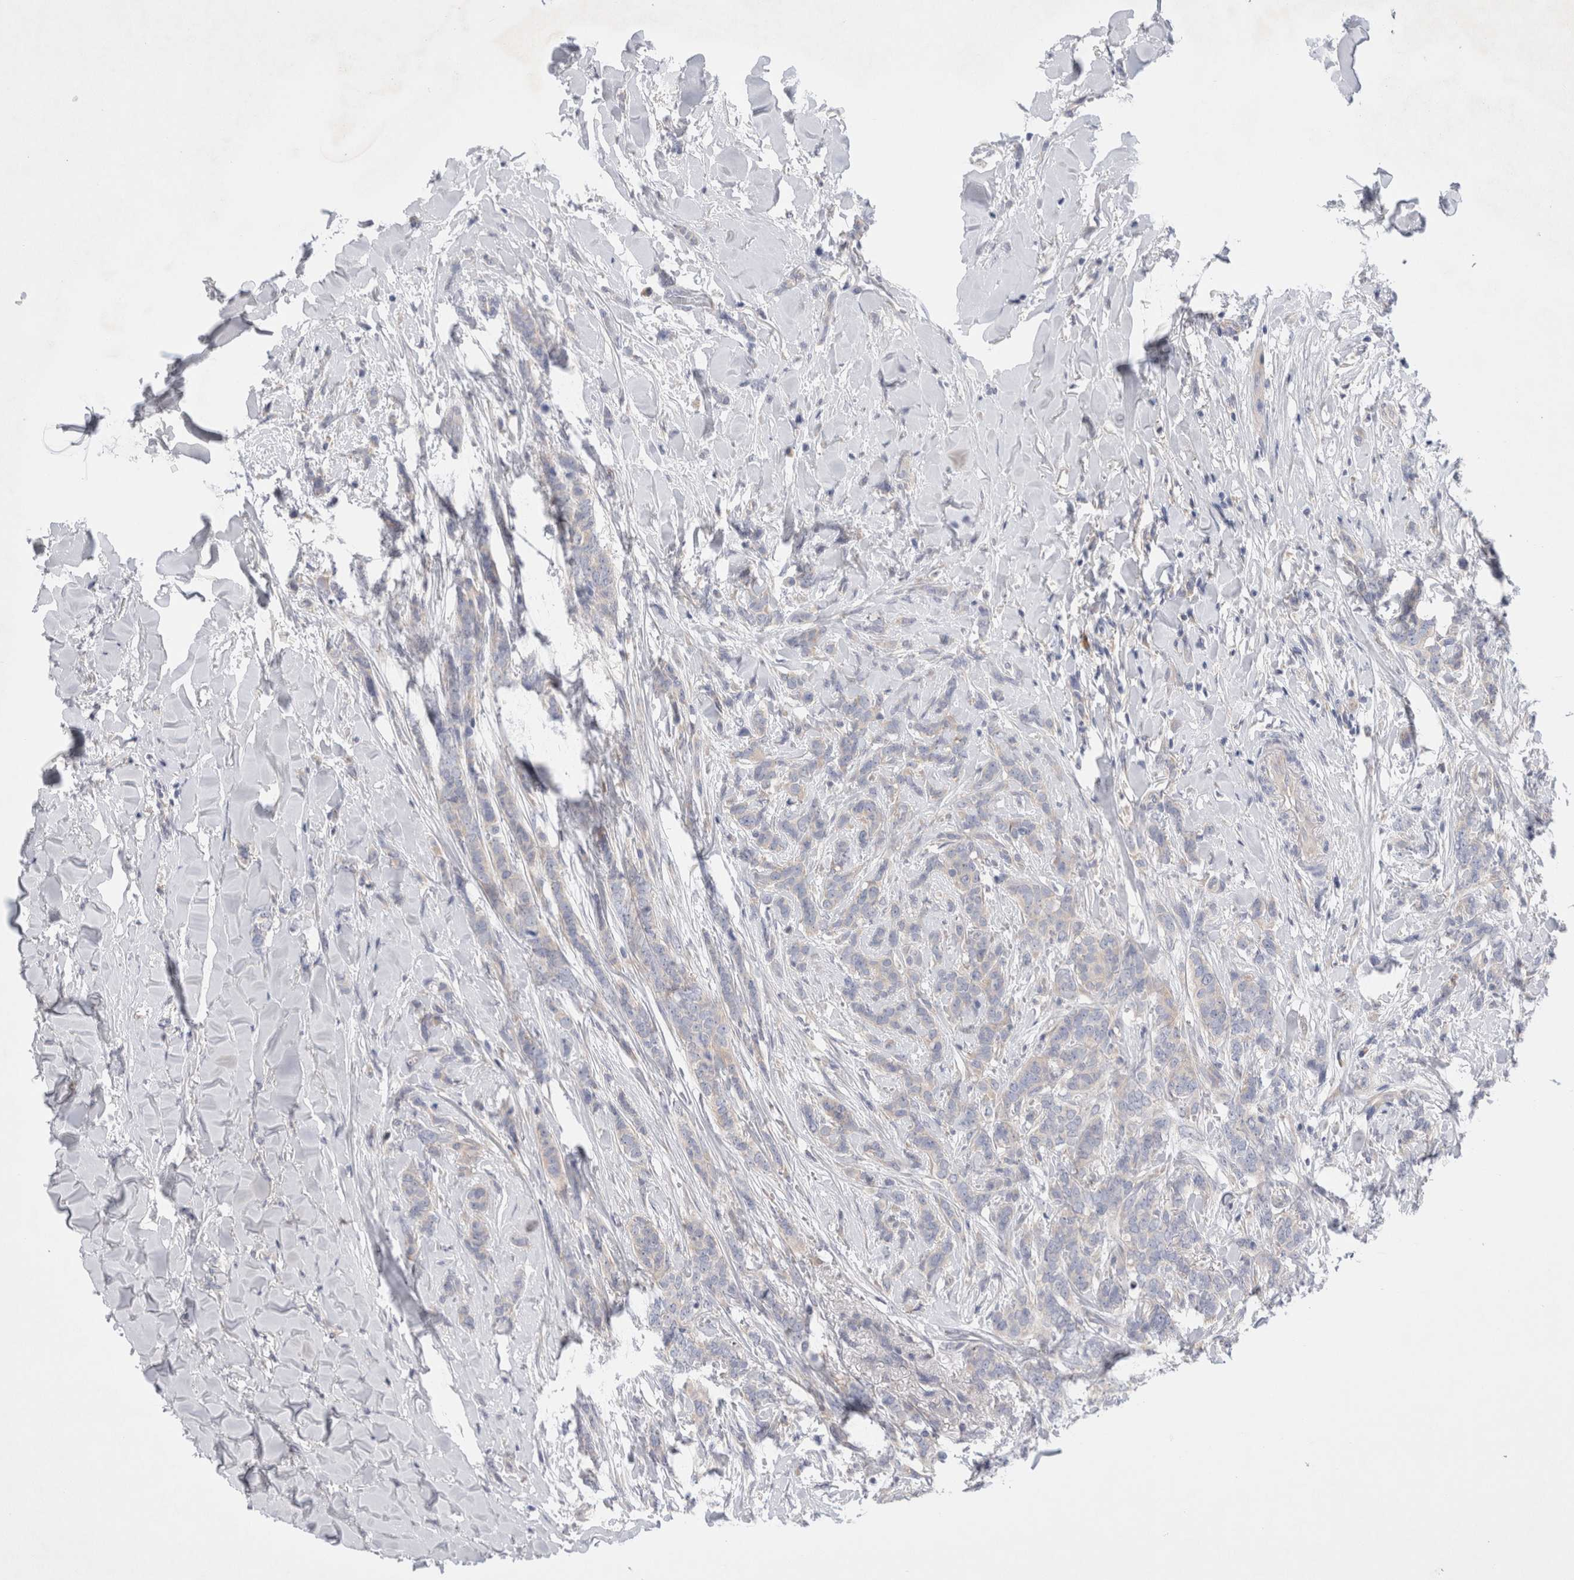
{"staining": {"intensity": "negative", "quantity": "none", "location": "none"}, "tissue": "breast cancer", "cell_type": "Tumor cells", "image_type": "cancer", "snomed": [{"axis": "morphology", "description": "Lobular carcinoma"}, {"axis": "topography", "description": "Skin"}, {"axis": "topography", "description": "Breast"}], "caption": "A high-resolution photomicrograph shows immunohistochemistry (IHC) staining of breast cancer (lobular carcinoma), which displays no significant positivity in tumor cells.", "gene": "RBM12B", "patient": {"sex": "female", "age": 46}}